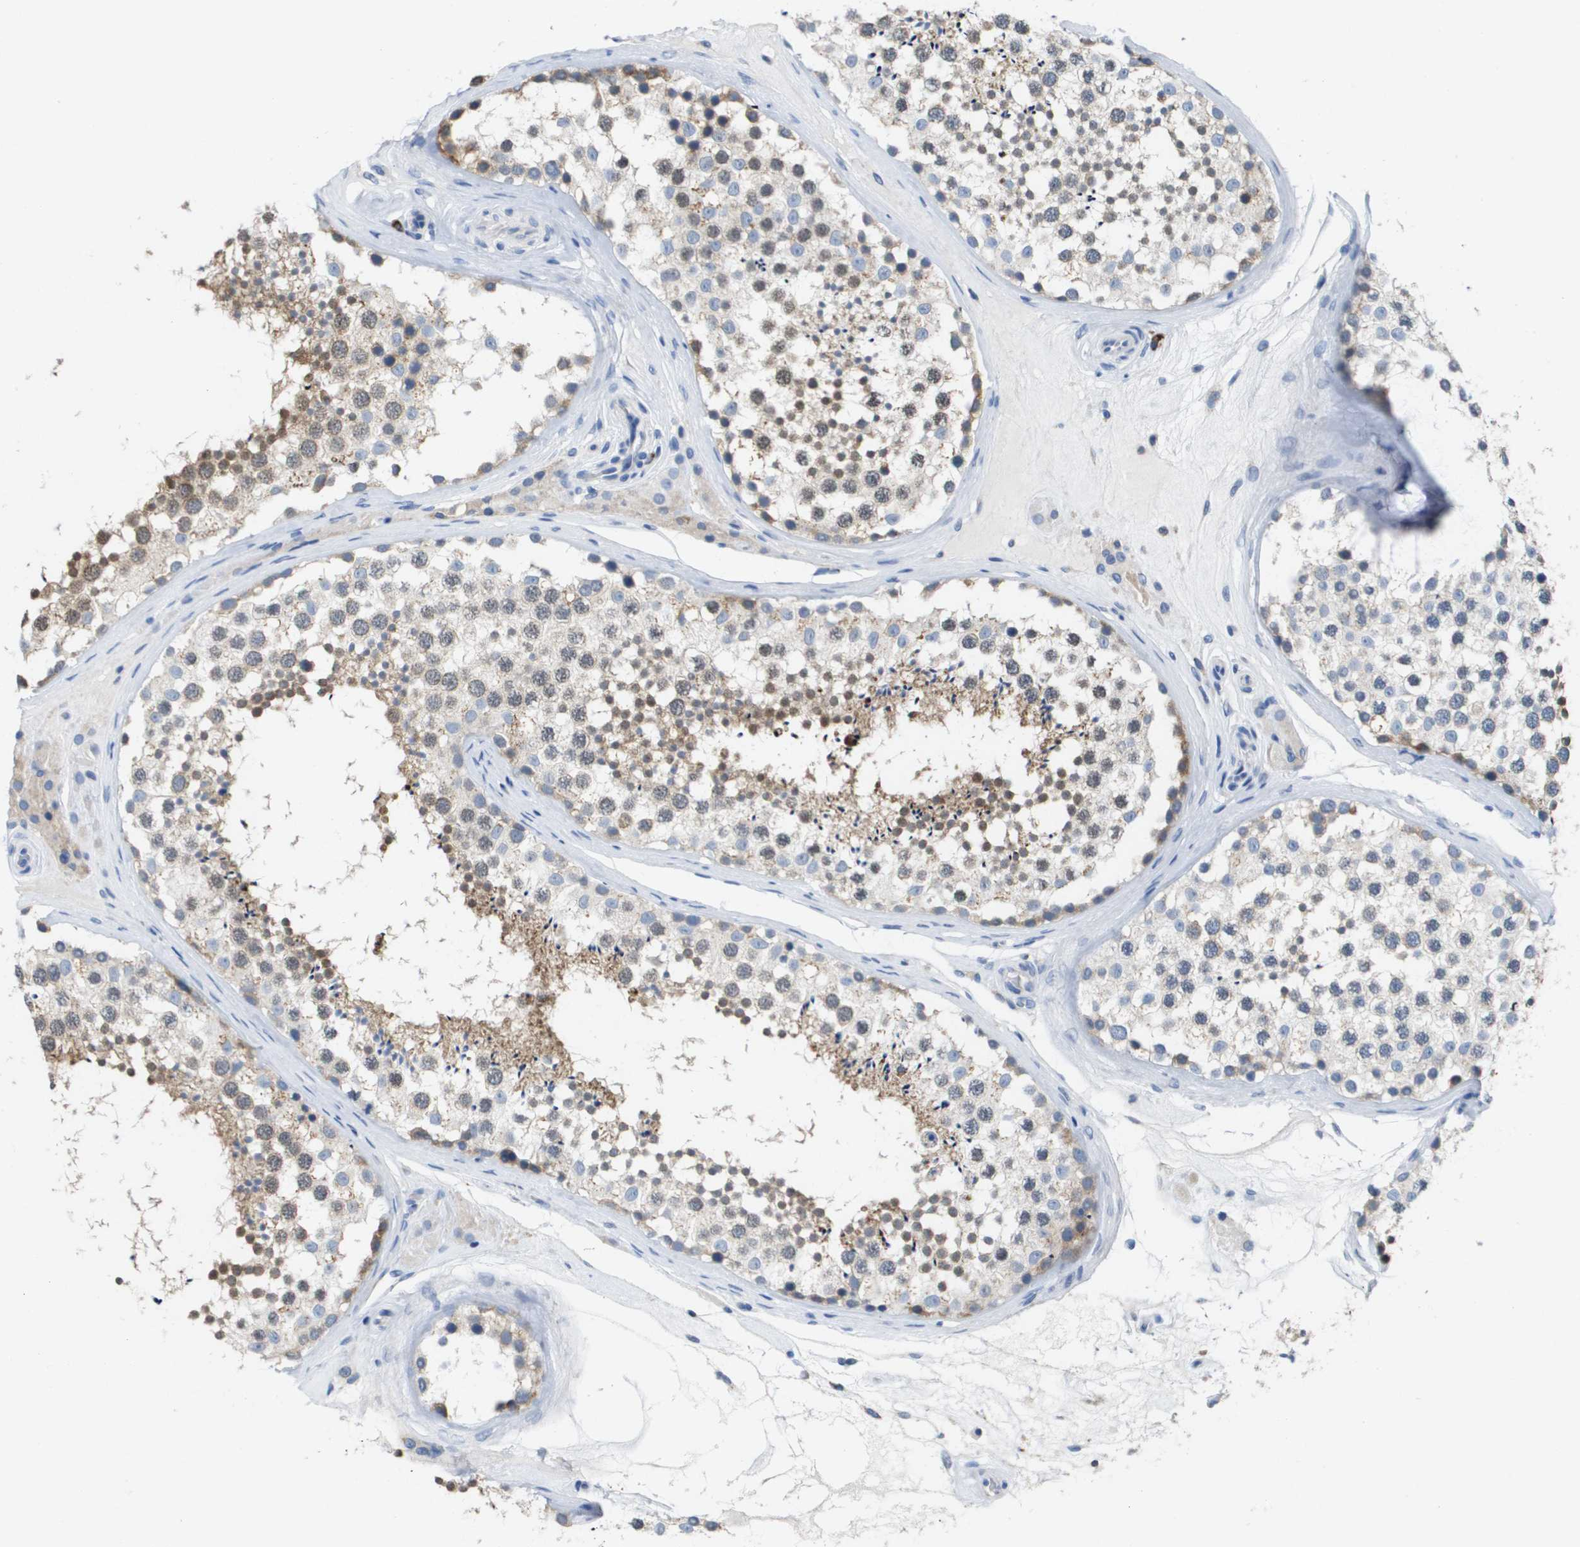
{"staining": {"intensity": "moderate", "quantity": "25%-75%", "location": "cytoplasmic/membranous,nuclear"}, "tissue": "testis", "cell_type": "Cells in seminiferous ducts", "image_type": "normal", "snomed": [{"axis": "morphology", "description": "Normal tissue, NOS"}, {"axis": "topography", "description": "Testis"}], "caption": "Approximately 25%-75% of cells in seminiferous ducts in benign testis show moderate cytoplasmic/membranous,nuclear protein positivity as visualized by brown immunohistochemical staining.", "gene": "CD3G", "patient": {"sex": "male", "age": 46}}